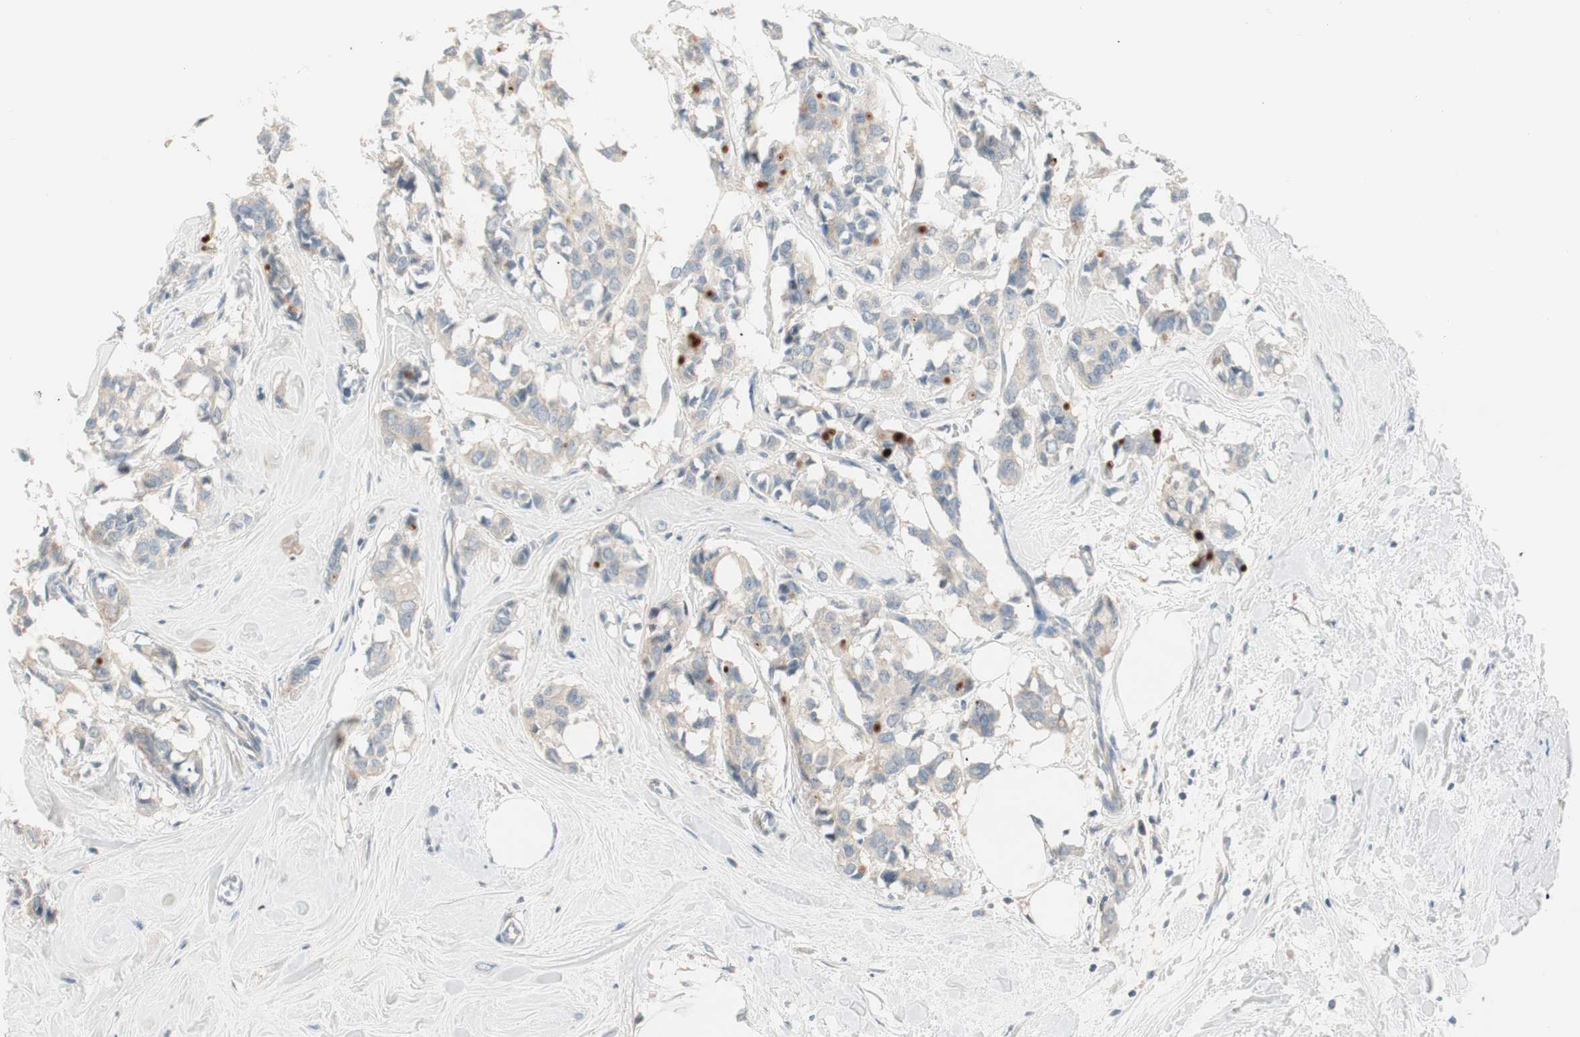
{"staining": {"intensity": "weak", "quantity": "25%-75%", "location": "cytoplasmic/membranous"}, "tissue": "breast cancer", "cell_type": "Tumor cells", "image_type": "cancer", "snomed": [{"axis": "morphology", "description": "Duct carcinoma"}, {"axis": "topography", "description": "Breast"}], "caption": "Immunohistochemistry (IHC) image of neoplastic tissue: human breast cancer (invasive ductal carcinoma) stained using immunohistochemistry displays low levels of weak protein expression localized specifically in the cytoplasmic/membranous of tumor cells, appearing as a cytoplasmic/membranous brown color.", "gene": "RAD54B", "patient": {"sex": "female", "age": 84}}